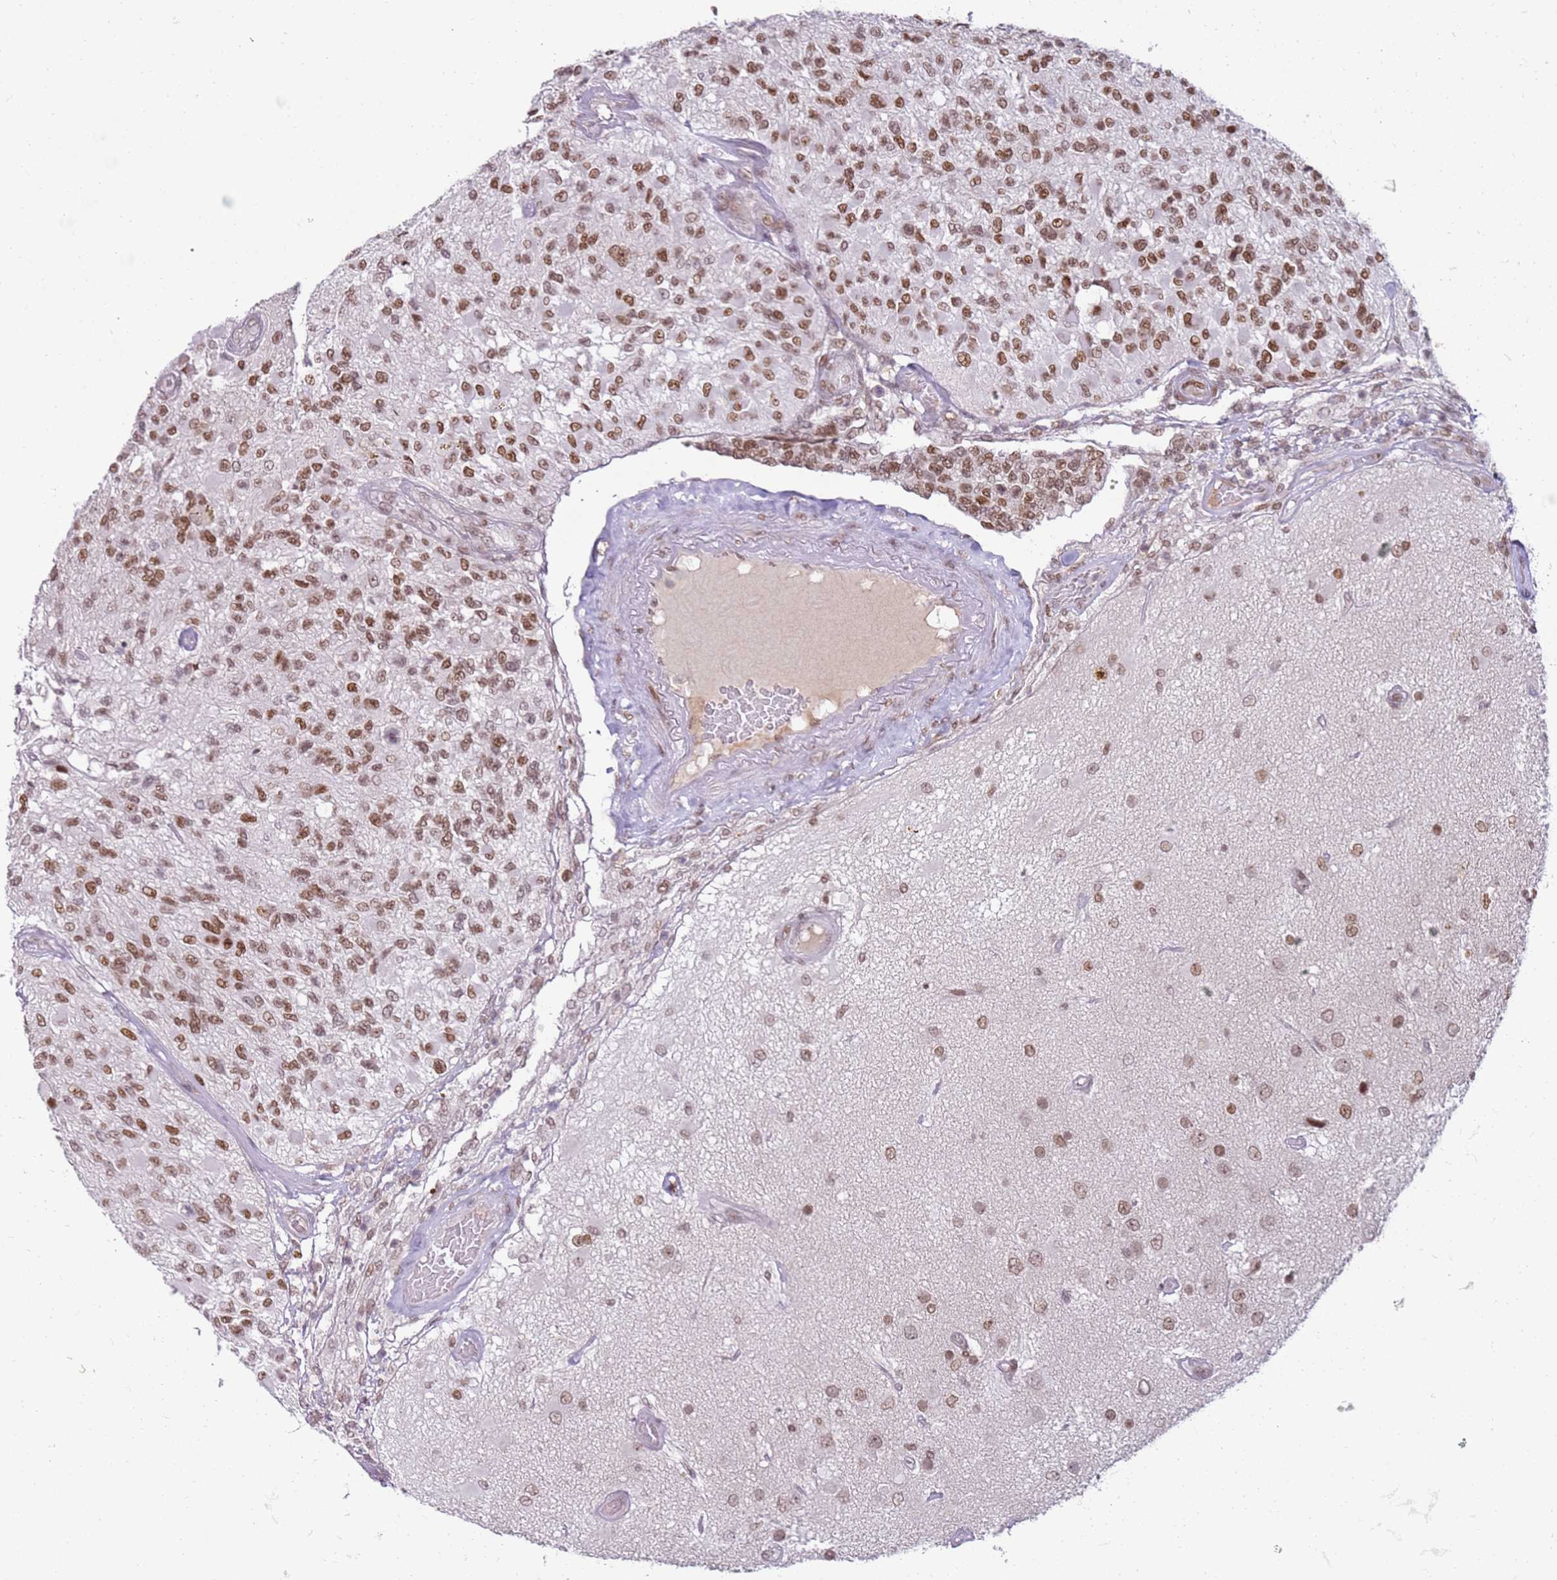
{"staining": {"intensity": "moderate", "quantity": ">75%", "location": "nuclear"}, "tissue": "glioma", "cell_type": "Tumor cells", "image_type": "cancer", "snomed": [{"axis": "morphology", "description": "Glioma, malignant, High grade"}, {"axis": "morphology", "description": "Glioblastoma, NOS"}, {"axis": "topography", "description": "Brain"}], "caption": "This histopathology image exhibits immunohistochemistry (IHC) staining of human malignant glioma (high-grade), with medium moderate nuclear positivity in about >75% of tumor cells.", "gene": "PHC2", "patient": {"sex": "male", "age": 60}}